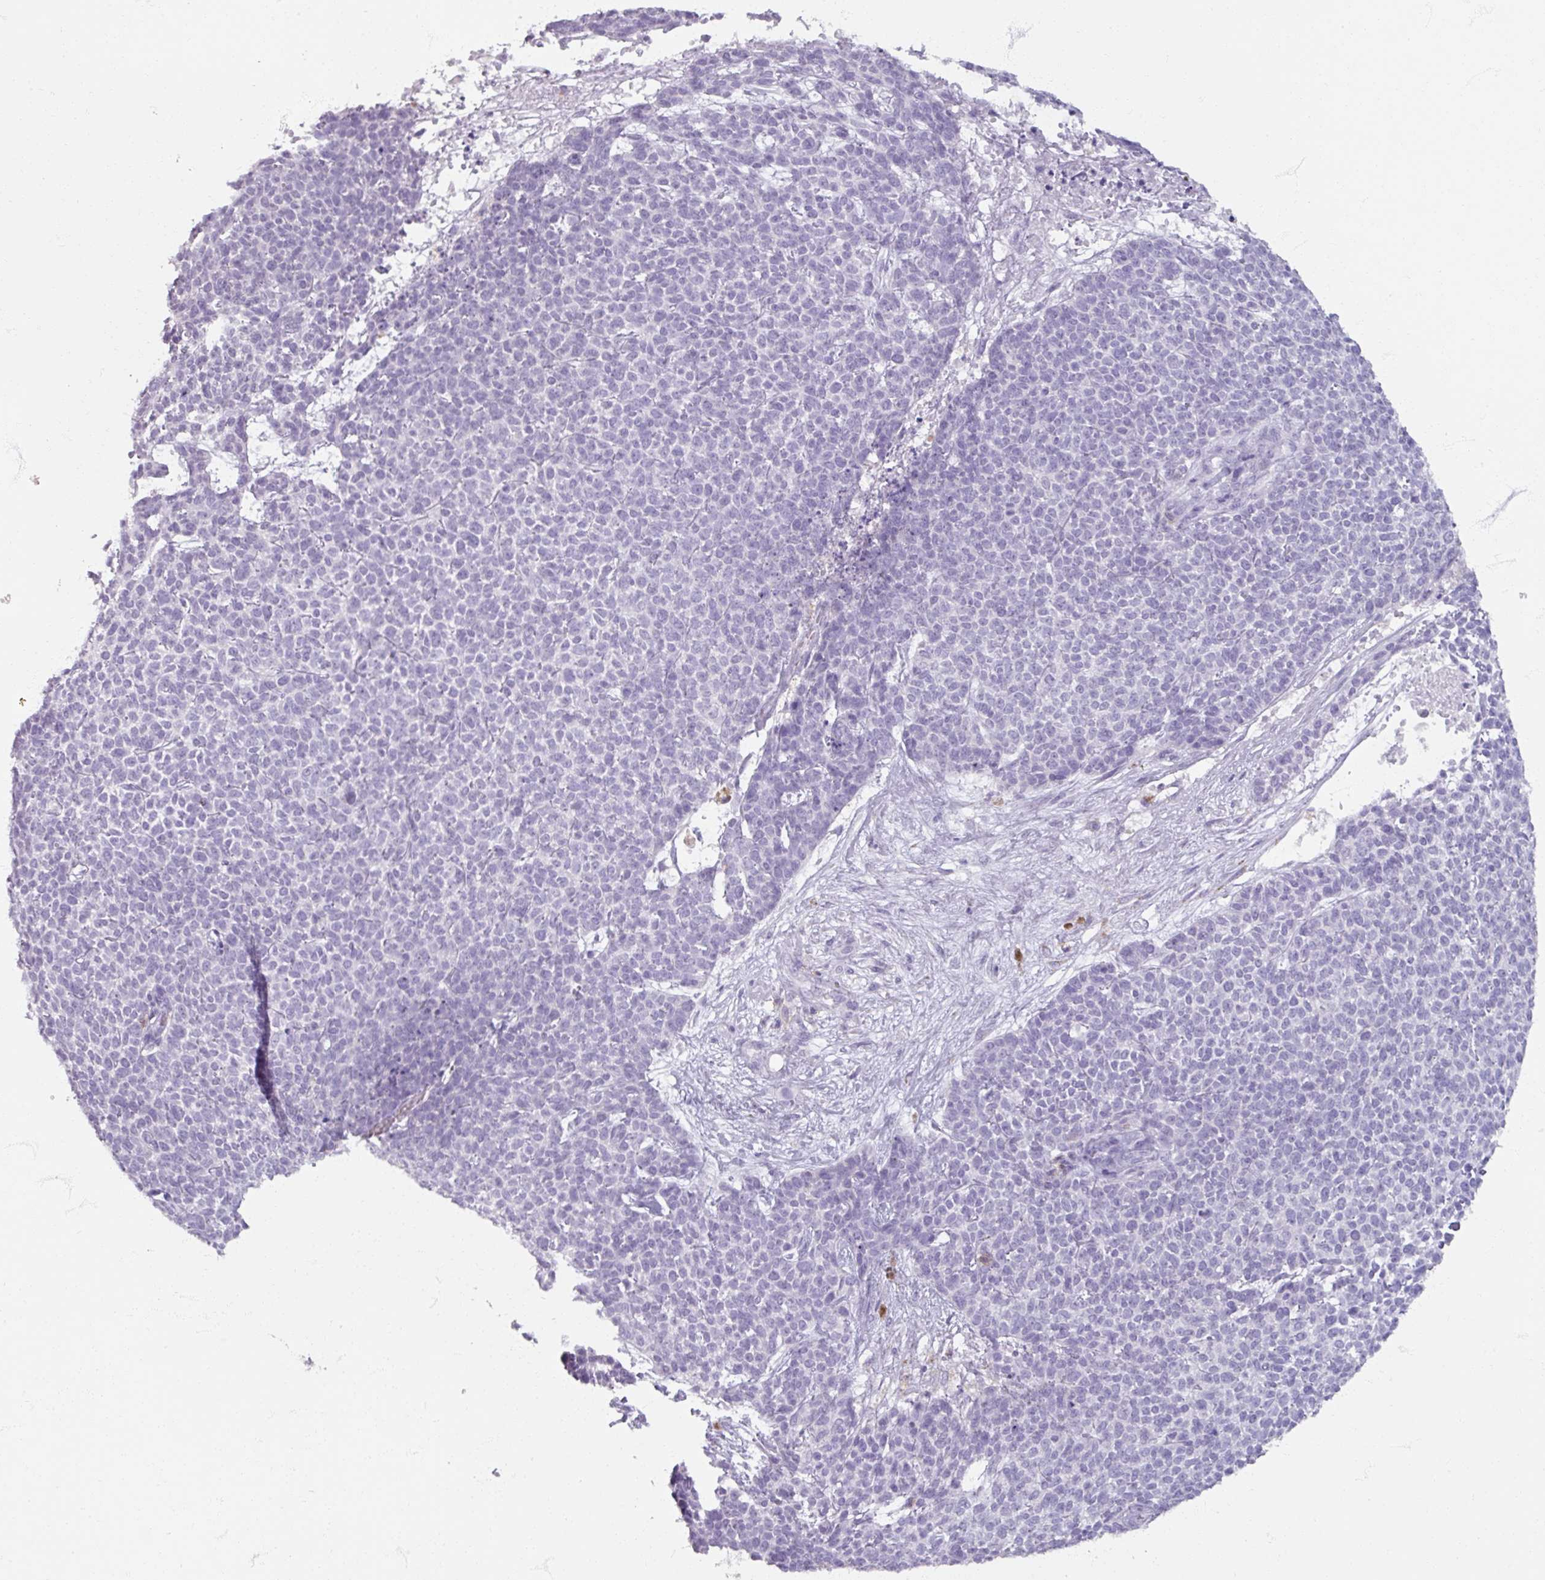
{"staining": {"intensity": "negative", "quantity": "none", "location": "none"}, "tissue": "skin cancer", "cell_type": "Tumor cells", "image_type": "cancer", "snomed": [{"axis": "morphology", "description": "Basal cell carcinoma"}, {"axis": "topography", "description": "Skin"}], "caption": "Tumor cells show no significant expression in skin cancer (basal cell carcinoma).", "gene": "PTPRC", "patient": {"sex": "female", "age": 84}}